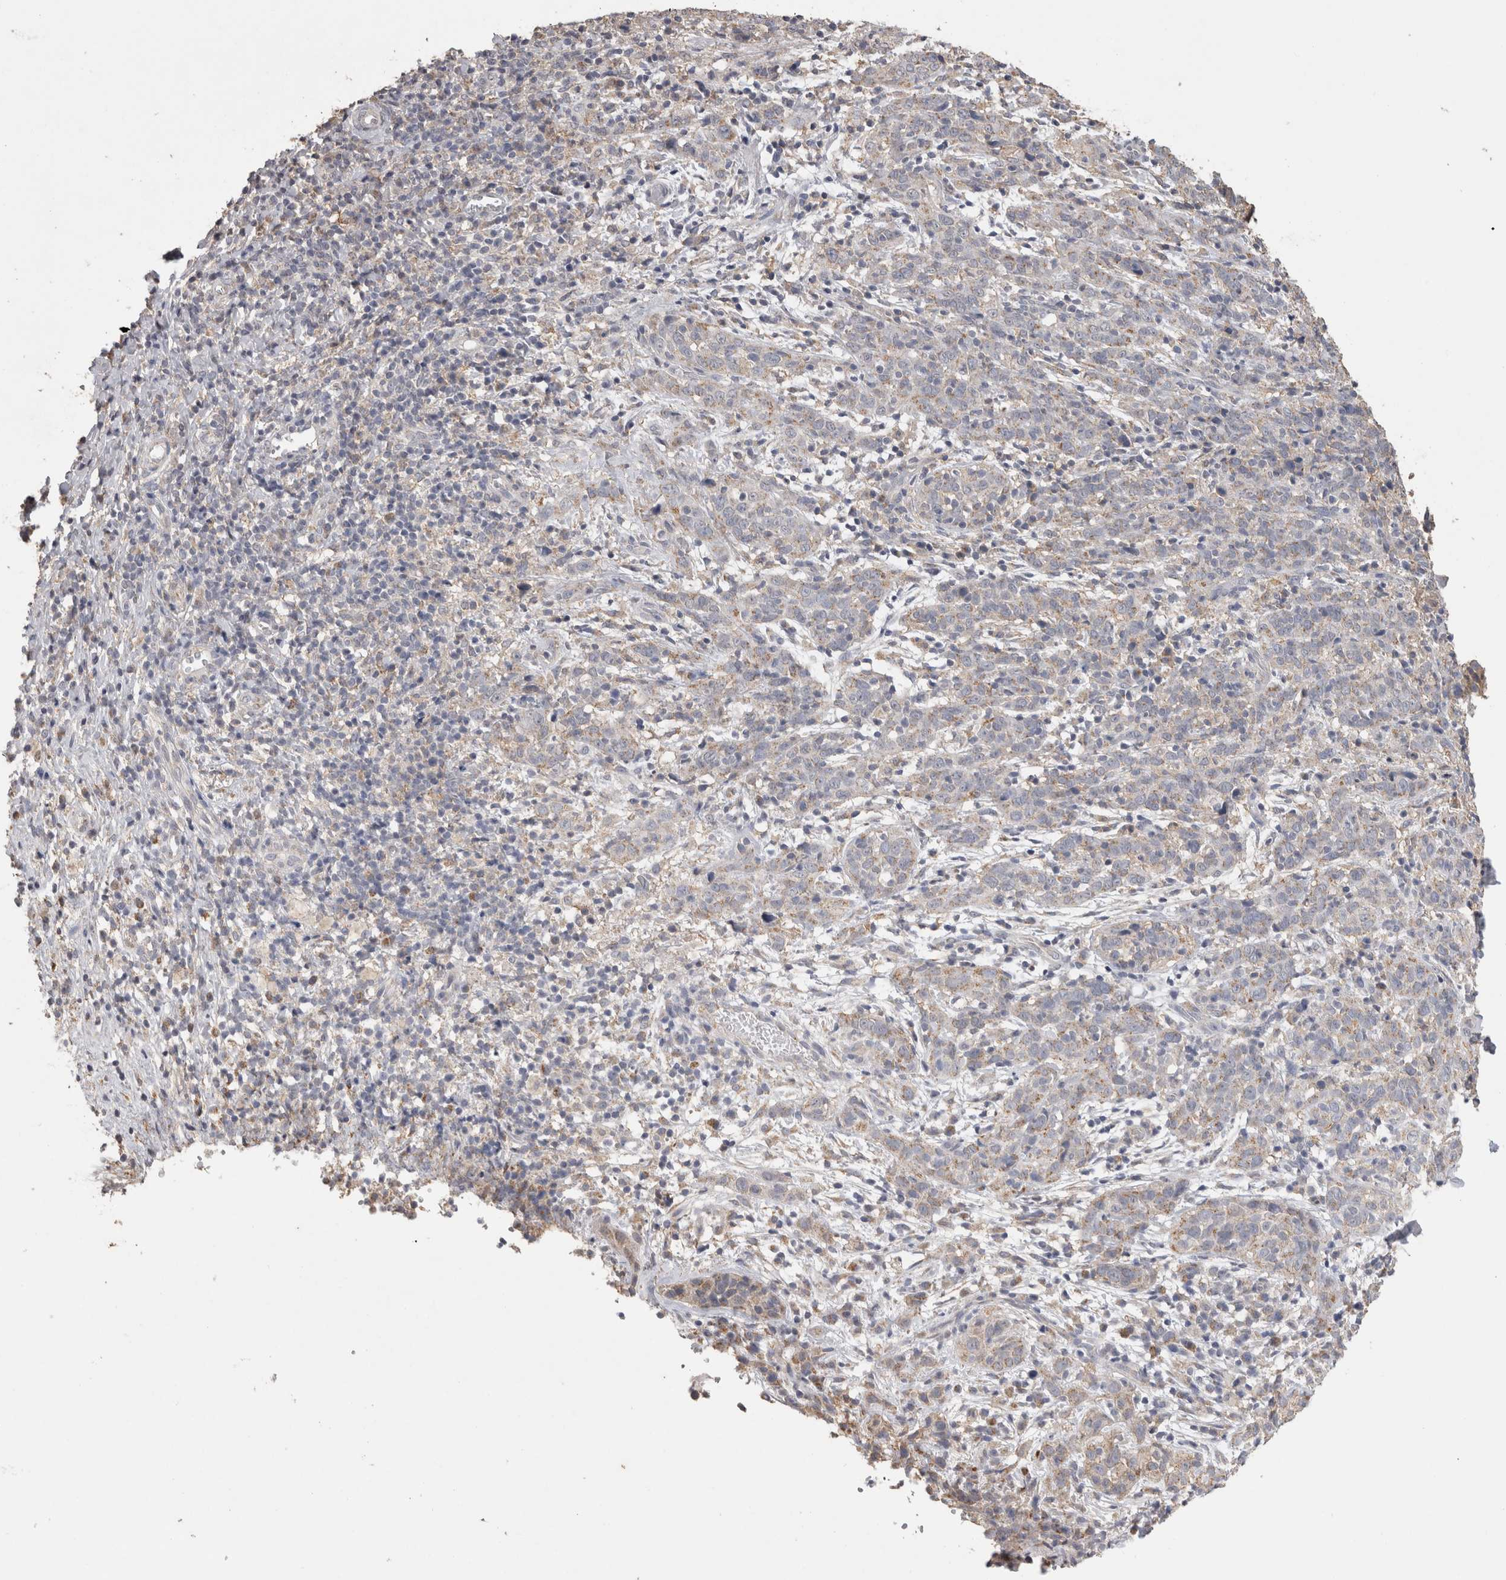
{"staining": {"intensity": "weak", "quantity": "<25%", "location": "cytoplasmic/membranous"}, "tissue": "cervical cancer", "cell_type": "Tumor cells", "image_type": "cancer", "snomed": [{"axis": "morphology", "description": "Squamous cell carcinoma, NOS"}, {"axis": "topography", "description": "Cervix"}], "caption": "High magnification brightfield microscopy of cervical cancer (squamous cell carcinoma) stained with DAB (brown) and counterstained with hematoxylin (blue): tumor cells show no significant expression.", "gene": "CNTFR", "patient": {"sex": "female", "age": 46}}